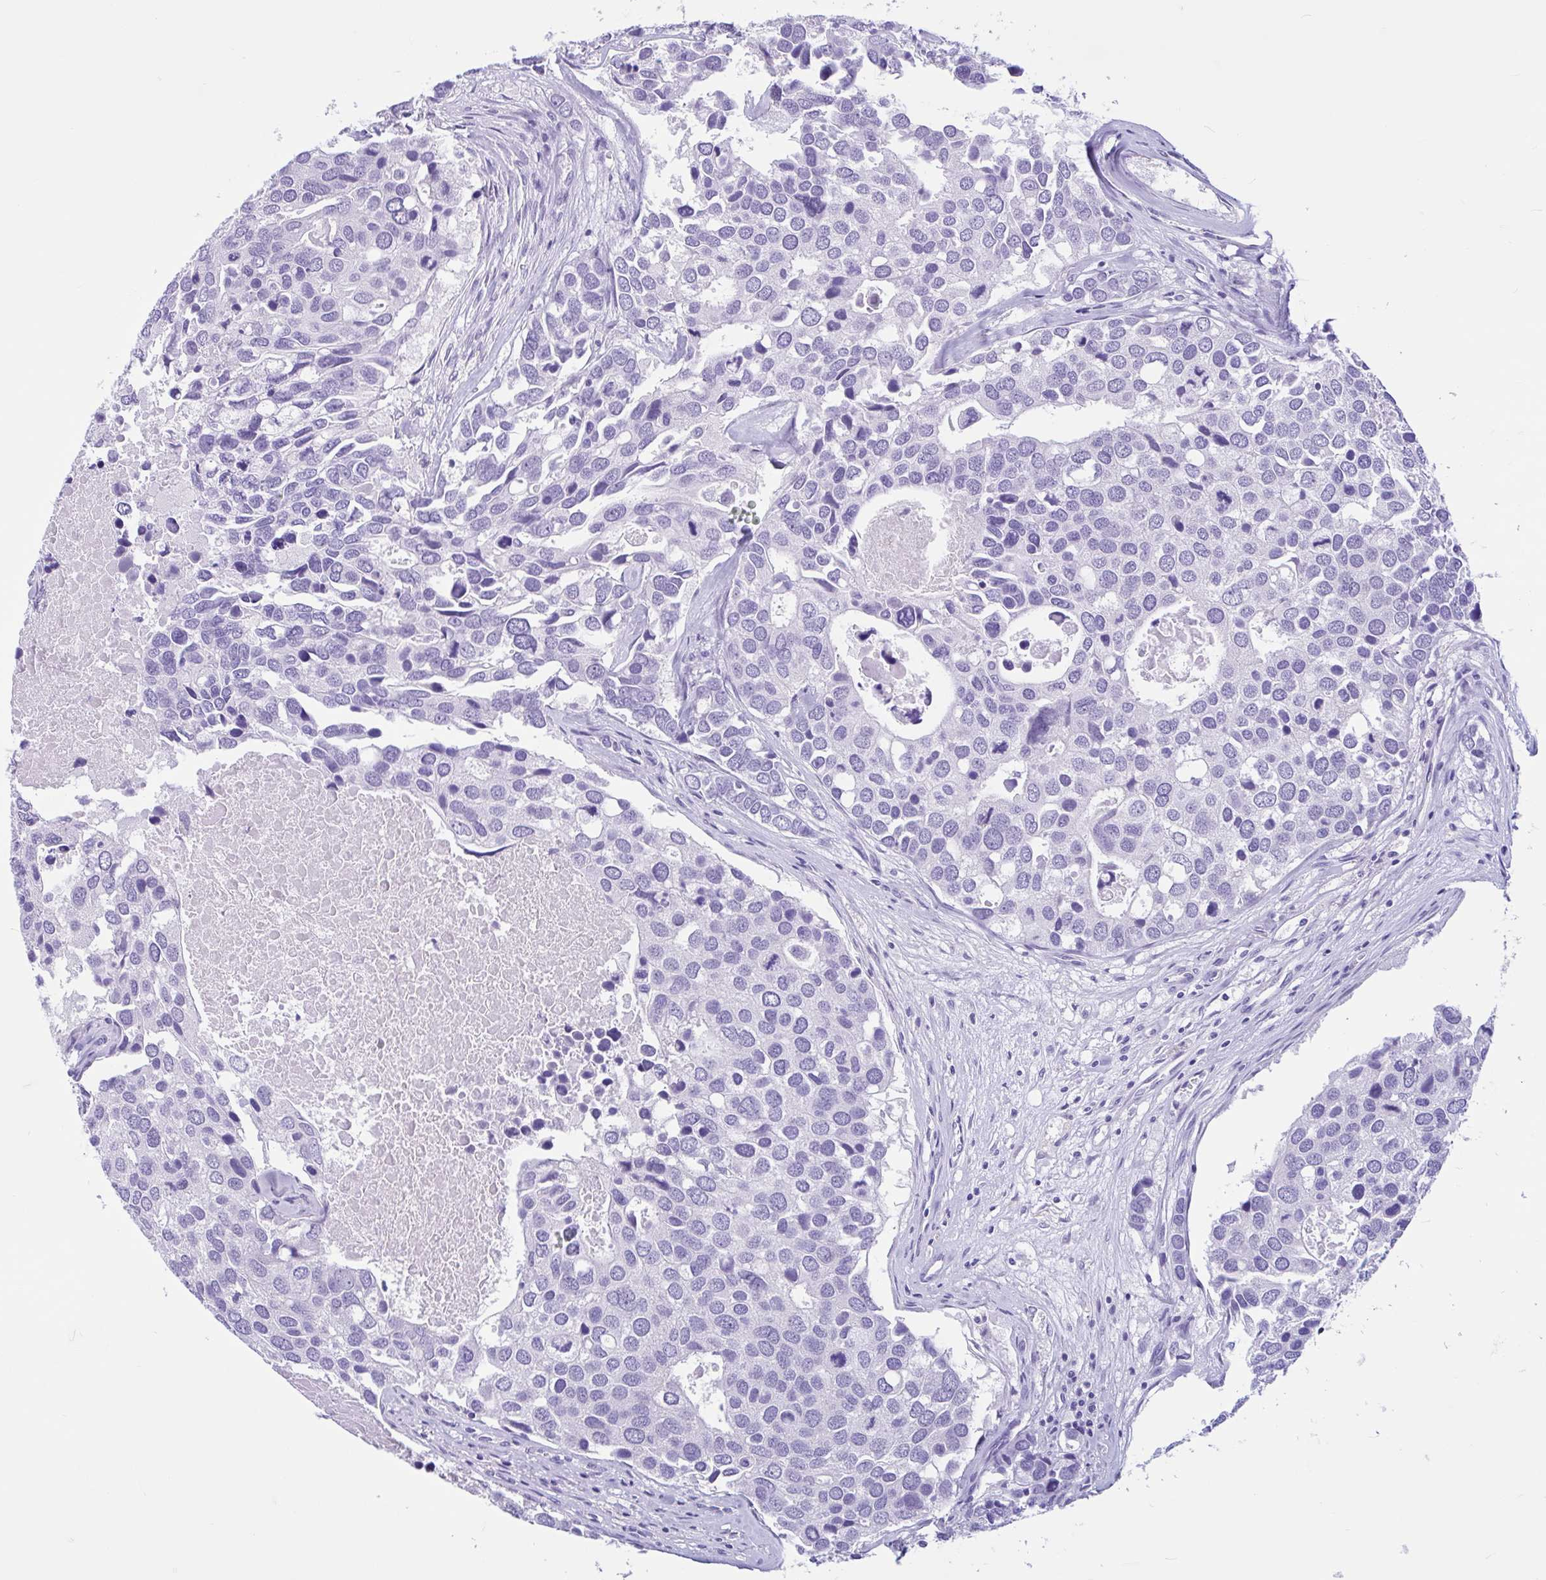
{"staining": {"intensity": "negative", "quantity": "none", "location": "none"}, "tissue": "breast cancer", "cell_type": "Tumor cells", "image_type": "cancer", "snomed": [{"axis": "morphology", "description": "Duct carcinoma"}, {"axis": "topography", "description": "Breast"}], "caption": "This is a histopathology image of IHC staining of breast cancer, which shows no staining in tumor cells. The staining is performed using DAB brown chromogen with nuclei counter-stained in using hematoxylin.", "gene": "ZNF319", "patient": {"sex": "female", "age": 83}}